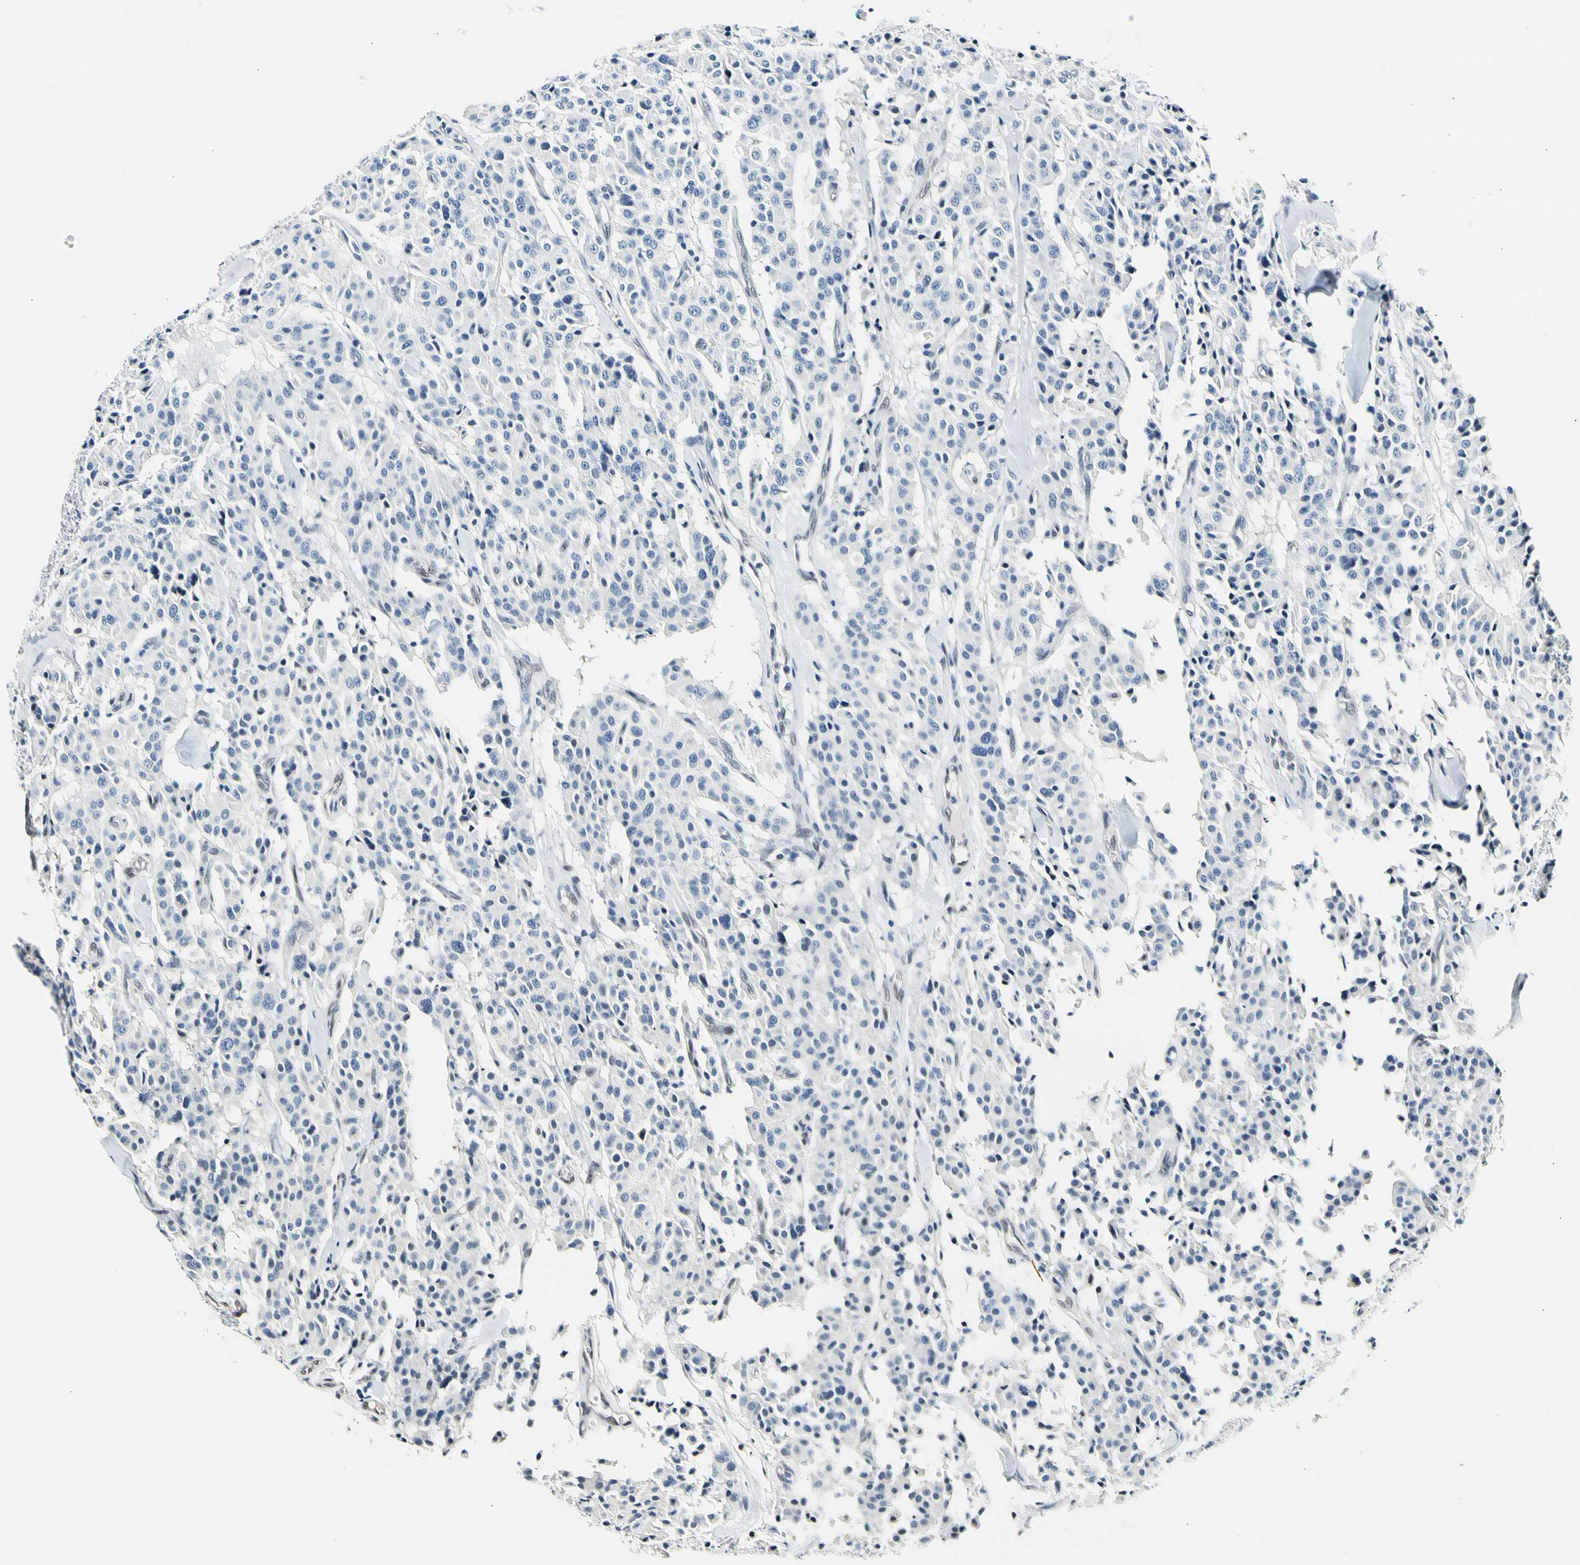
{"staining": {"intensity": "negative", "quantity": "none", "location": "none"}, "tissue": "carcinoid", "cell_type": "Tumor cells", "image_type": "cancer", "snomed": [{"axis": "morphology", "description": "Carcinoid, malignant, NOS"}, {"axis": "topography", "description": "Lung"}], "caption": "Tumor cells are negative for protein expression in human carcinoid. (DAB (3,3'-diaminobenzidine) IHC, high magnification).", "gene": "NFIA", "patient": {"sex": "male", "age": 30}}